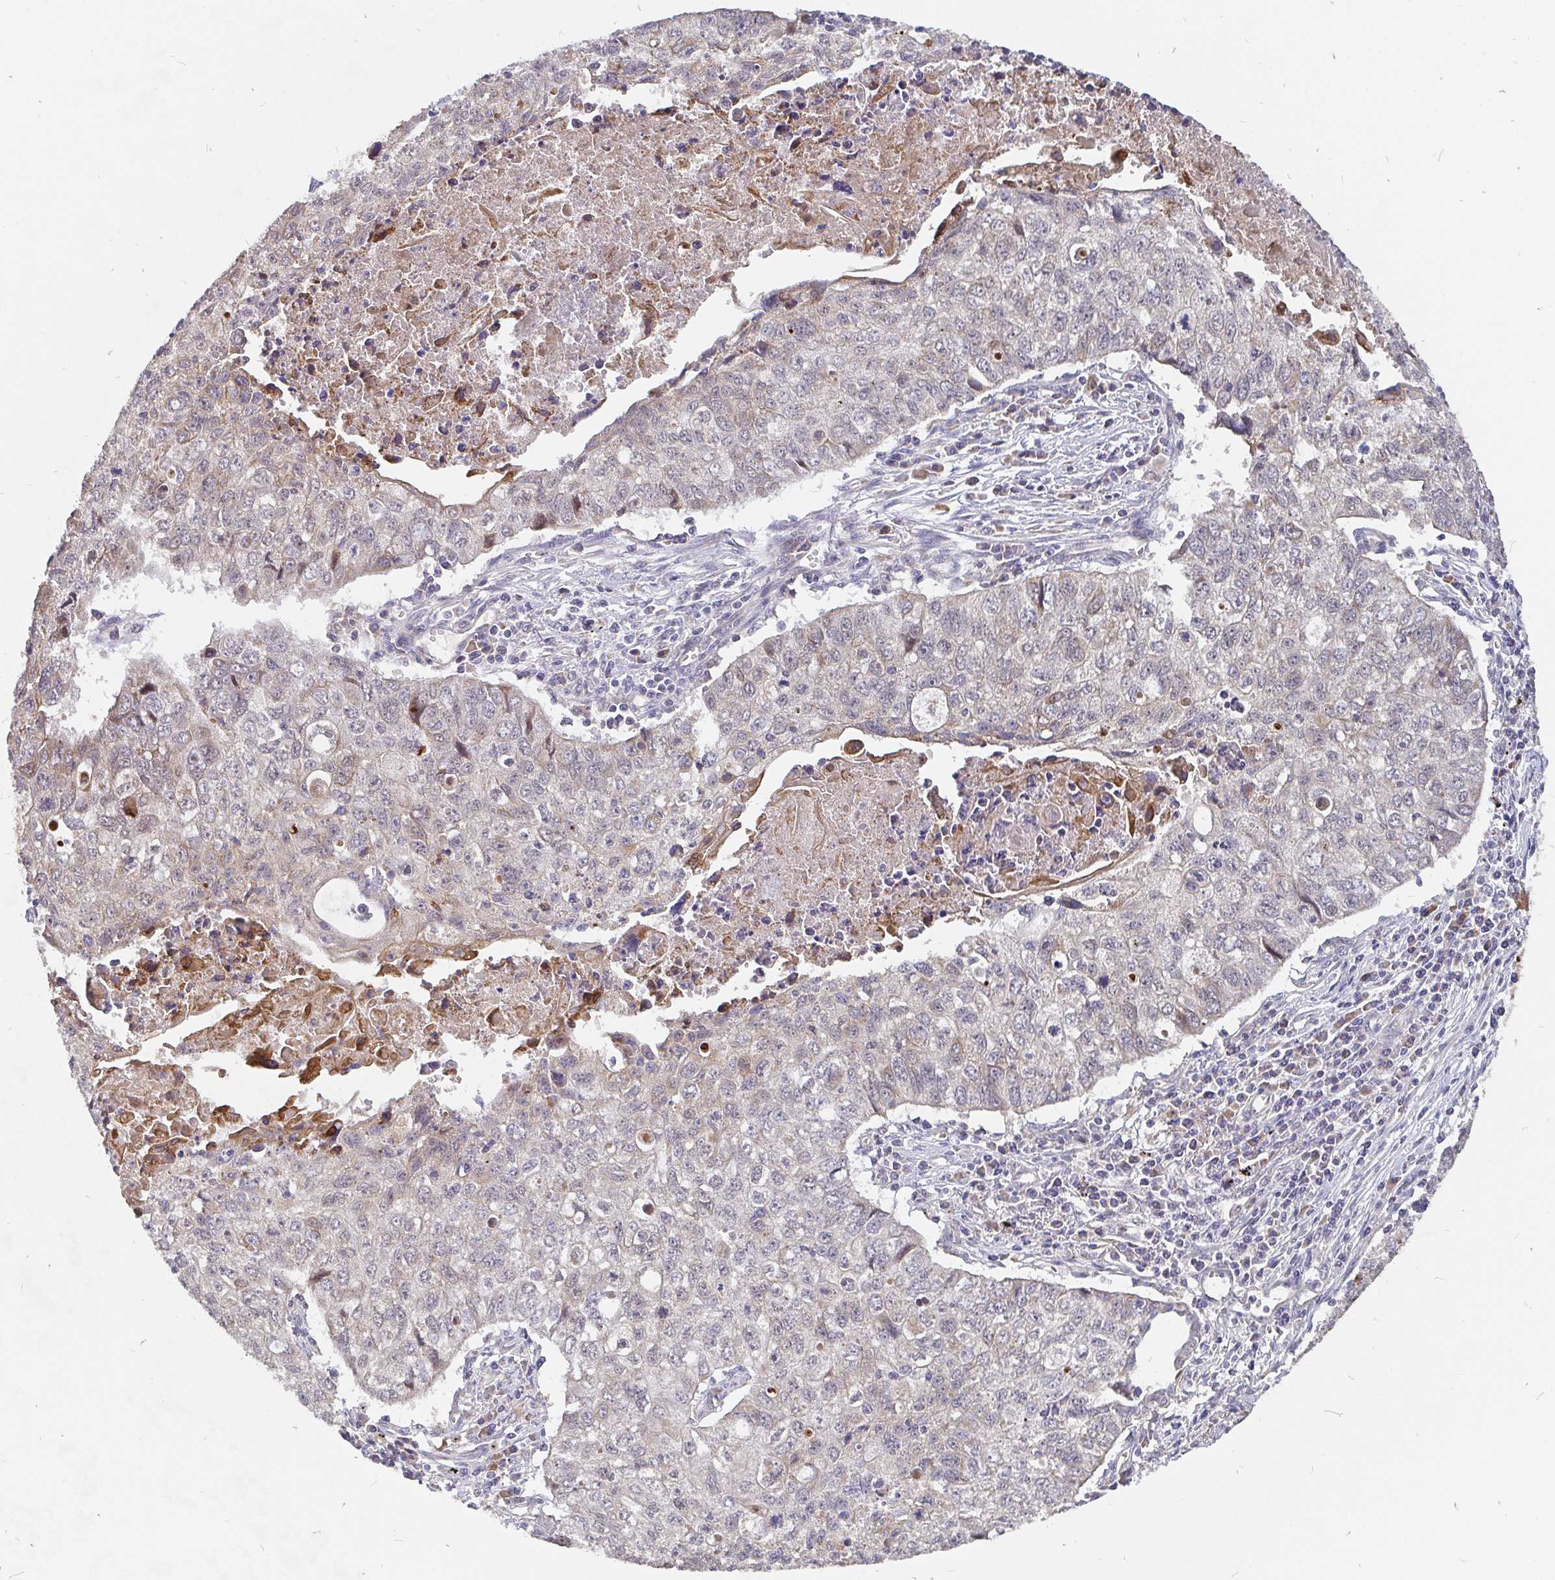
{"staining": {"intensity": "negative", "quantity": "none", "location": "none"}, "tissue": "lung cancer", "cell_type": "Tumor cells", "image_type": "cancer", "snomed": [{"axis": "morphology", "description": "Normal morphology"}, {"axis": "morphology", "description": "Aneuploidy"}, {"axis": "morphology", "description": "Squamous cell carcinoma, NOS"}, {"axis": "topography", "description": "Lymph node"}, {"axis": "topography", "description": "Lung"}], "caption": "Tumor cells are negative for protein expression in human lung squamous cell carcinoma.", "gene": "PDF", "patient": {"sex": "female", "age": 76}}